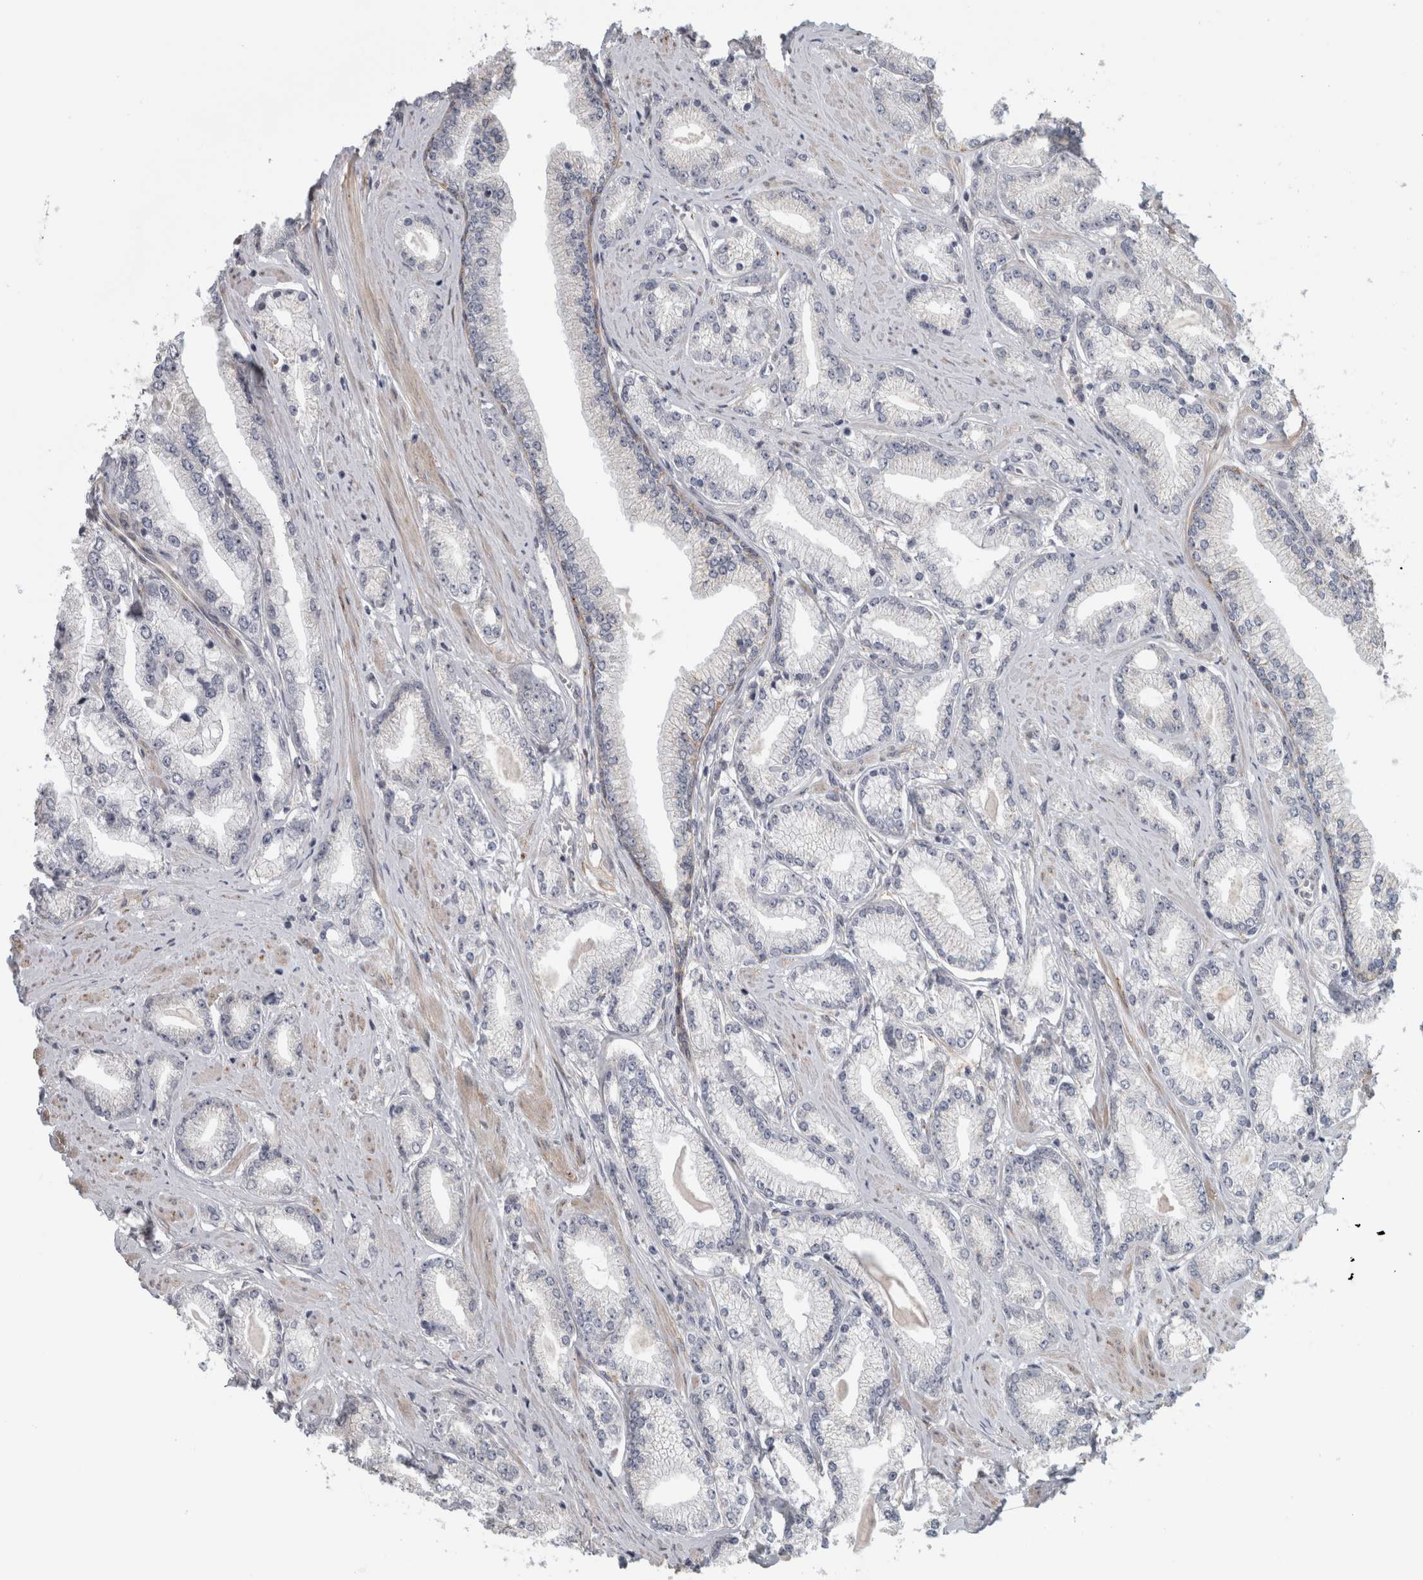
{"staining": {"intensity": "negative", "quantity": "none", "location": "none"}, "tissue": "prostate cancer", "cell_type": "Tumor cells", "image_type": "cancer", "snomed": [{"axis": "morphology", "description": "Adenocarcinoma, Low grade"}, {"axis": "topography", "description": "Prostate"}], "caption": "Photomicrograph shows no significant protein staining in tumor cells of prostate cancer. (DAB (3,3'-diaminobenzidine) immunohistochemistry (IHC) visualized using brightfield microscopy, high magnification).", "gene": "ZNF804B", "patient": {"sex": "male", "age": 62}}